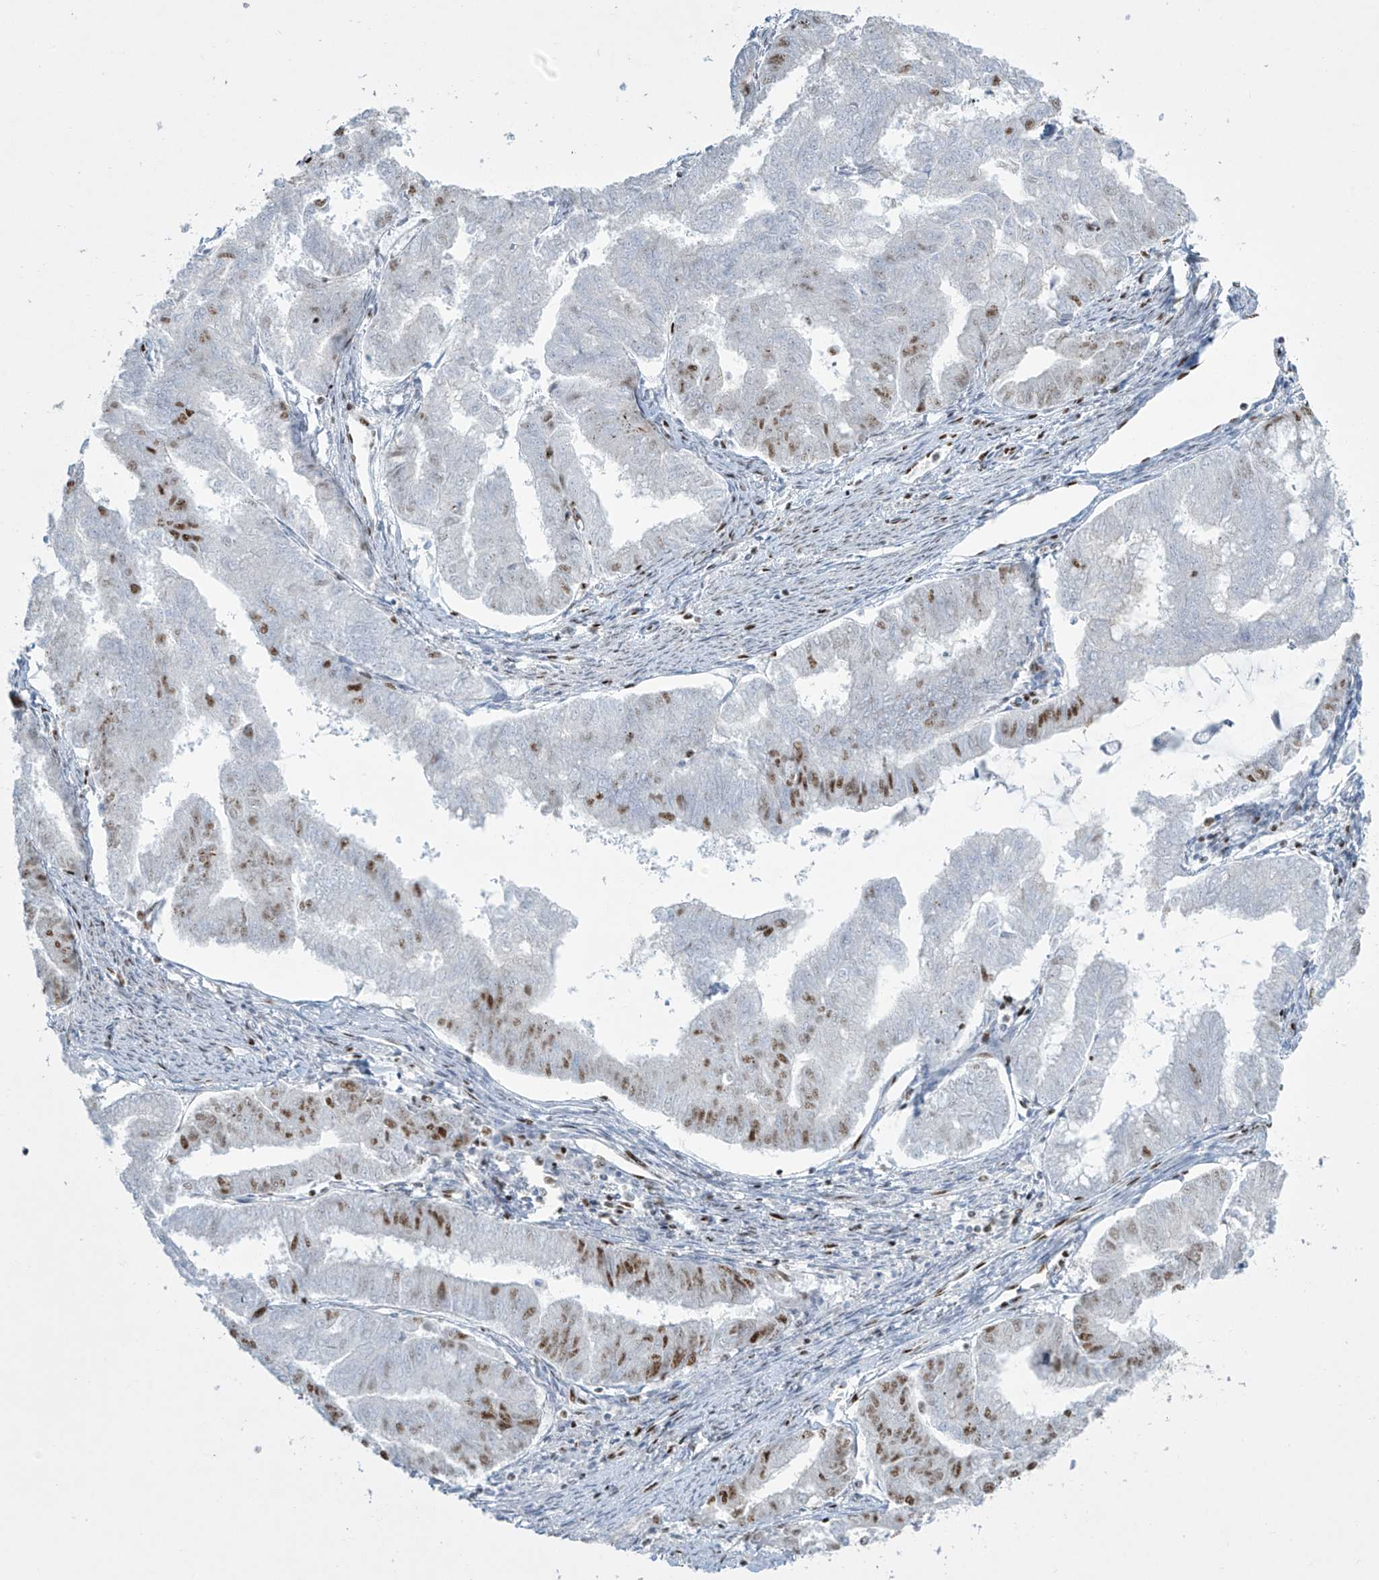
{"staining": {"intensity": "moderate", "quantity": "<25%", "location": "nuclear"}, "tissue": "endometrial cancer", "cell_type": "Tumor cells", "image_type": "cancer", "snomed": [{"axis": "morphology", "description": "Adenocarcinoma, NOS"}, {"axis": "topography", "description": "Endometrium"}], "caption": "Brown immunohistochemical staining in human adenocarcinoma (endometrial) exhibits moderate nuclear positivity in about <25% of tumor cells.", "gene": "MS4A6A", "patient": {"sex": "female", "age": 79}}